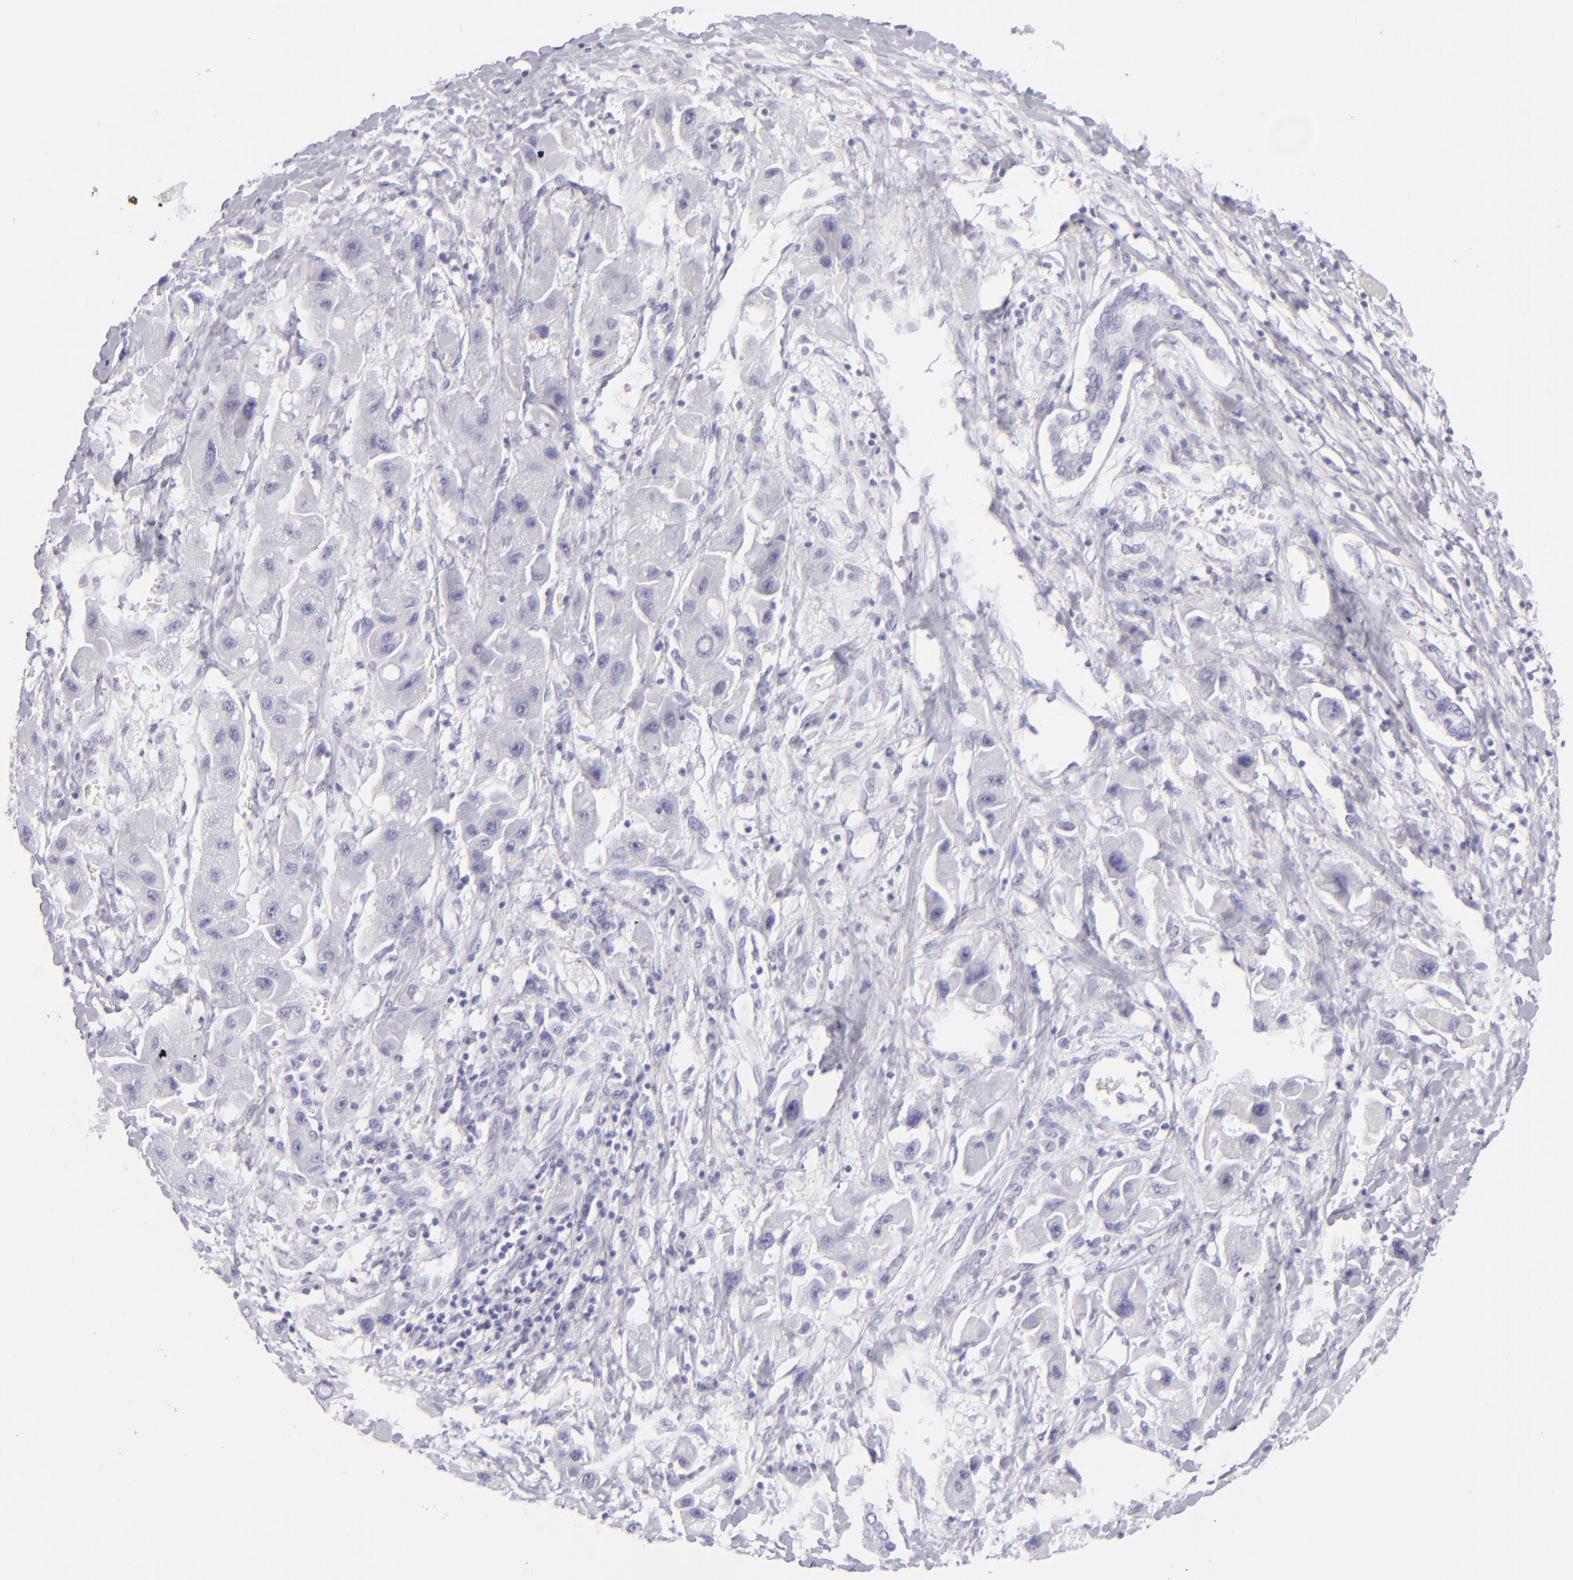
{"staining": {"intensity": "negative", "quantity": "none", "location": "none"}, "tissue": "liver cancer", "cell_type": "Tumor cells", "image_type": "cancer", "snomed": [{"axis": "morphology", "description": "Carcinoma, Hepatocellular, NOS"}, {"axis": "topography", "description": "Liver"}], "caption": "IHC photomicrograph of liver cancer (hepatocellular carcinoma) stained for a protein (brown), which reveals no expression in tumor cells. (DAB immunohistochemistry with hematoxylin counter stain).", "gene": "PVALB", "patient": {"sex": "male", "age": 24}}